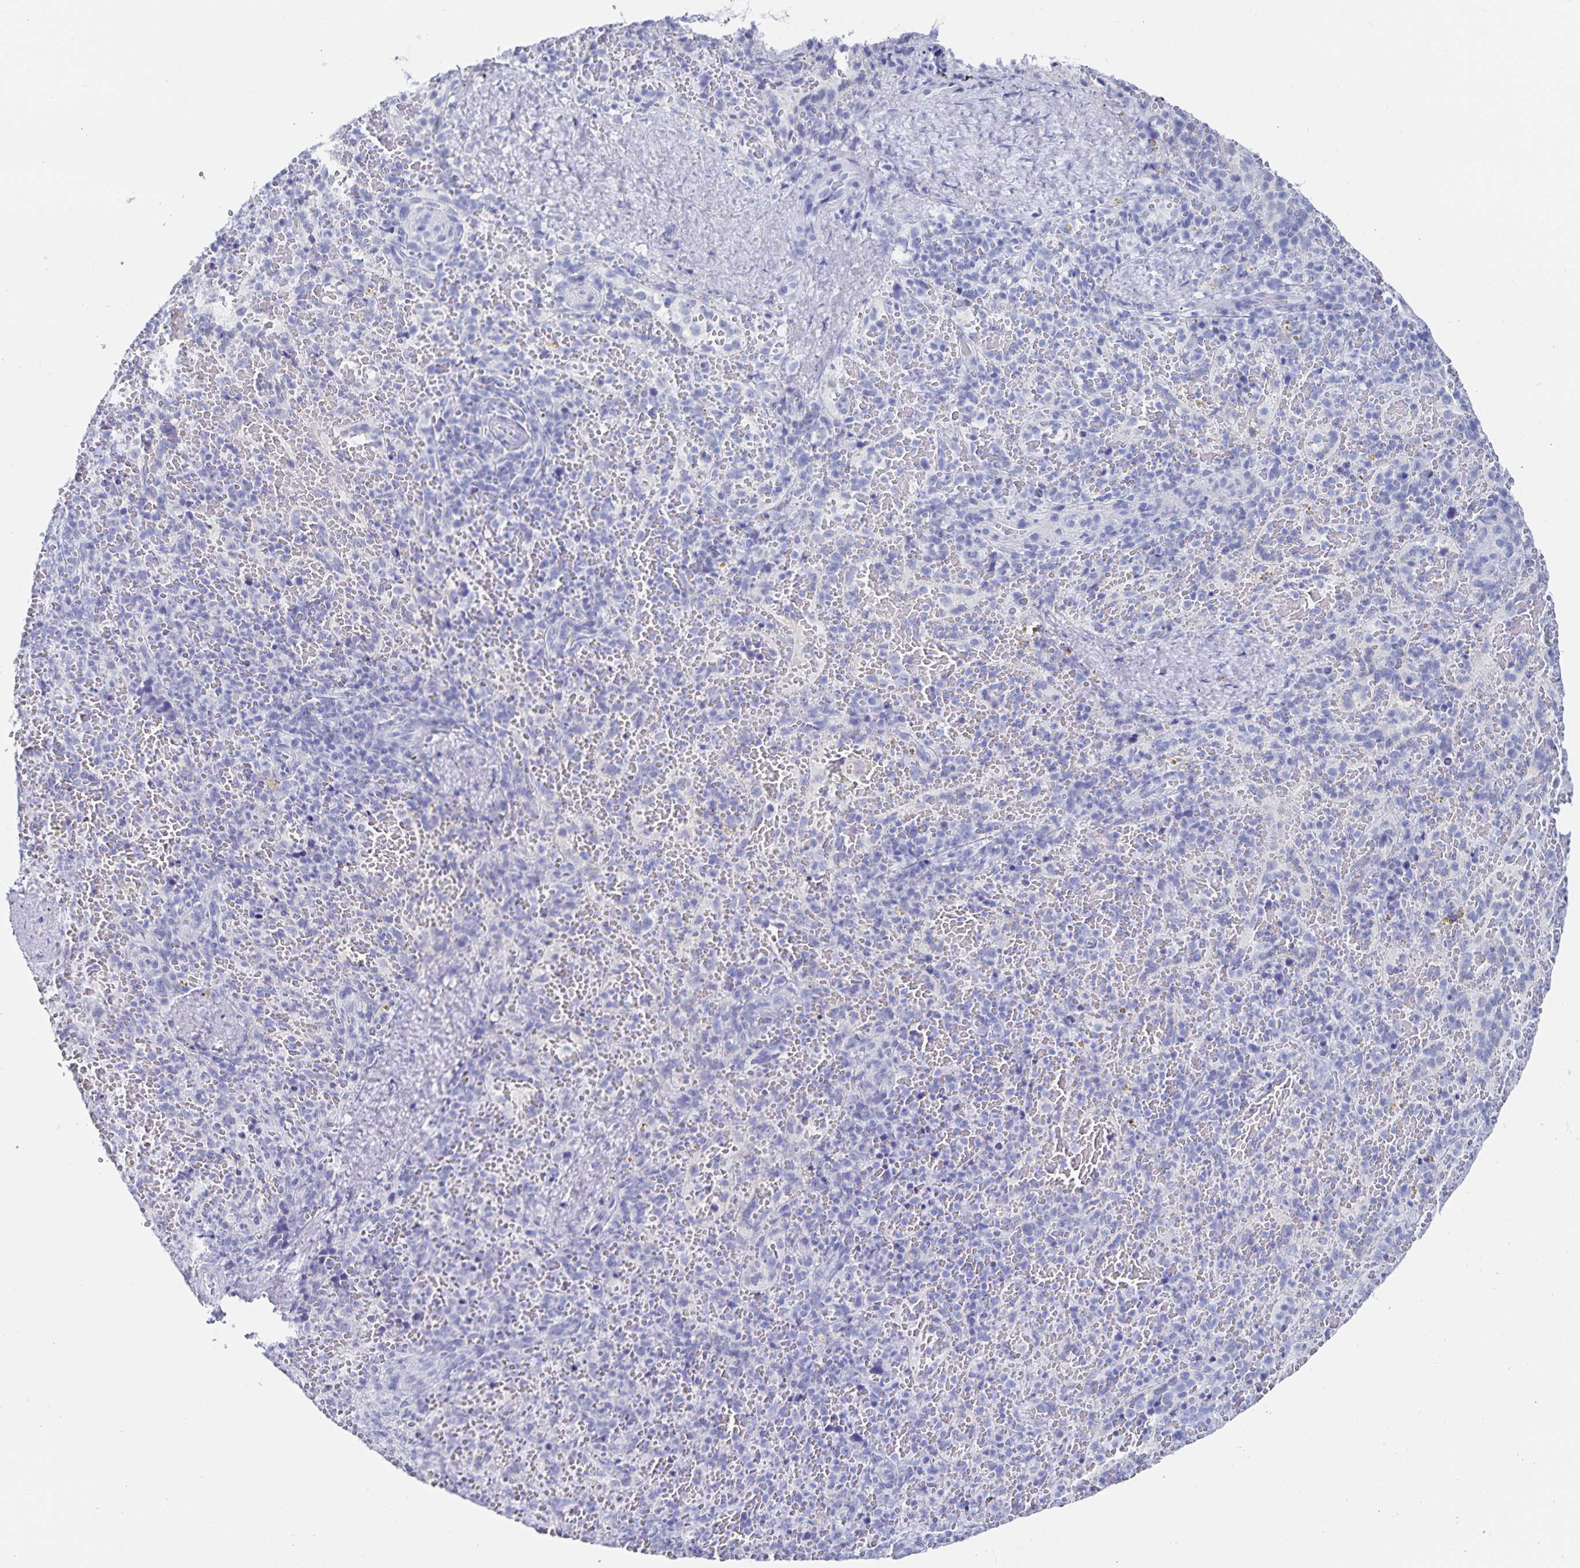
{"staining": {"intensity": "negative", "quantity": "none", "location": "none"}, "tissue": "spleen", "cell_type": "Cells in red pulp", "image_type": "normal", "snomed": [{"axis": "morphology", "description": "Normal tissue, NOS"}, {"axis": "topography", "description": "Spleen"}], "caption": "DAB immunohistochemical staining of unremarkable human spleen reveals no significant expression in cells in red pulp.", "gene": "C19orf73", "patient": {"sex": "female", "age": 50}}